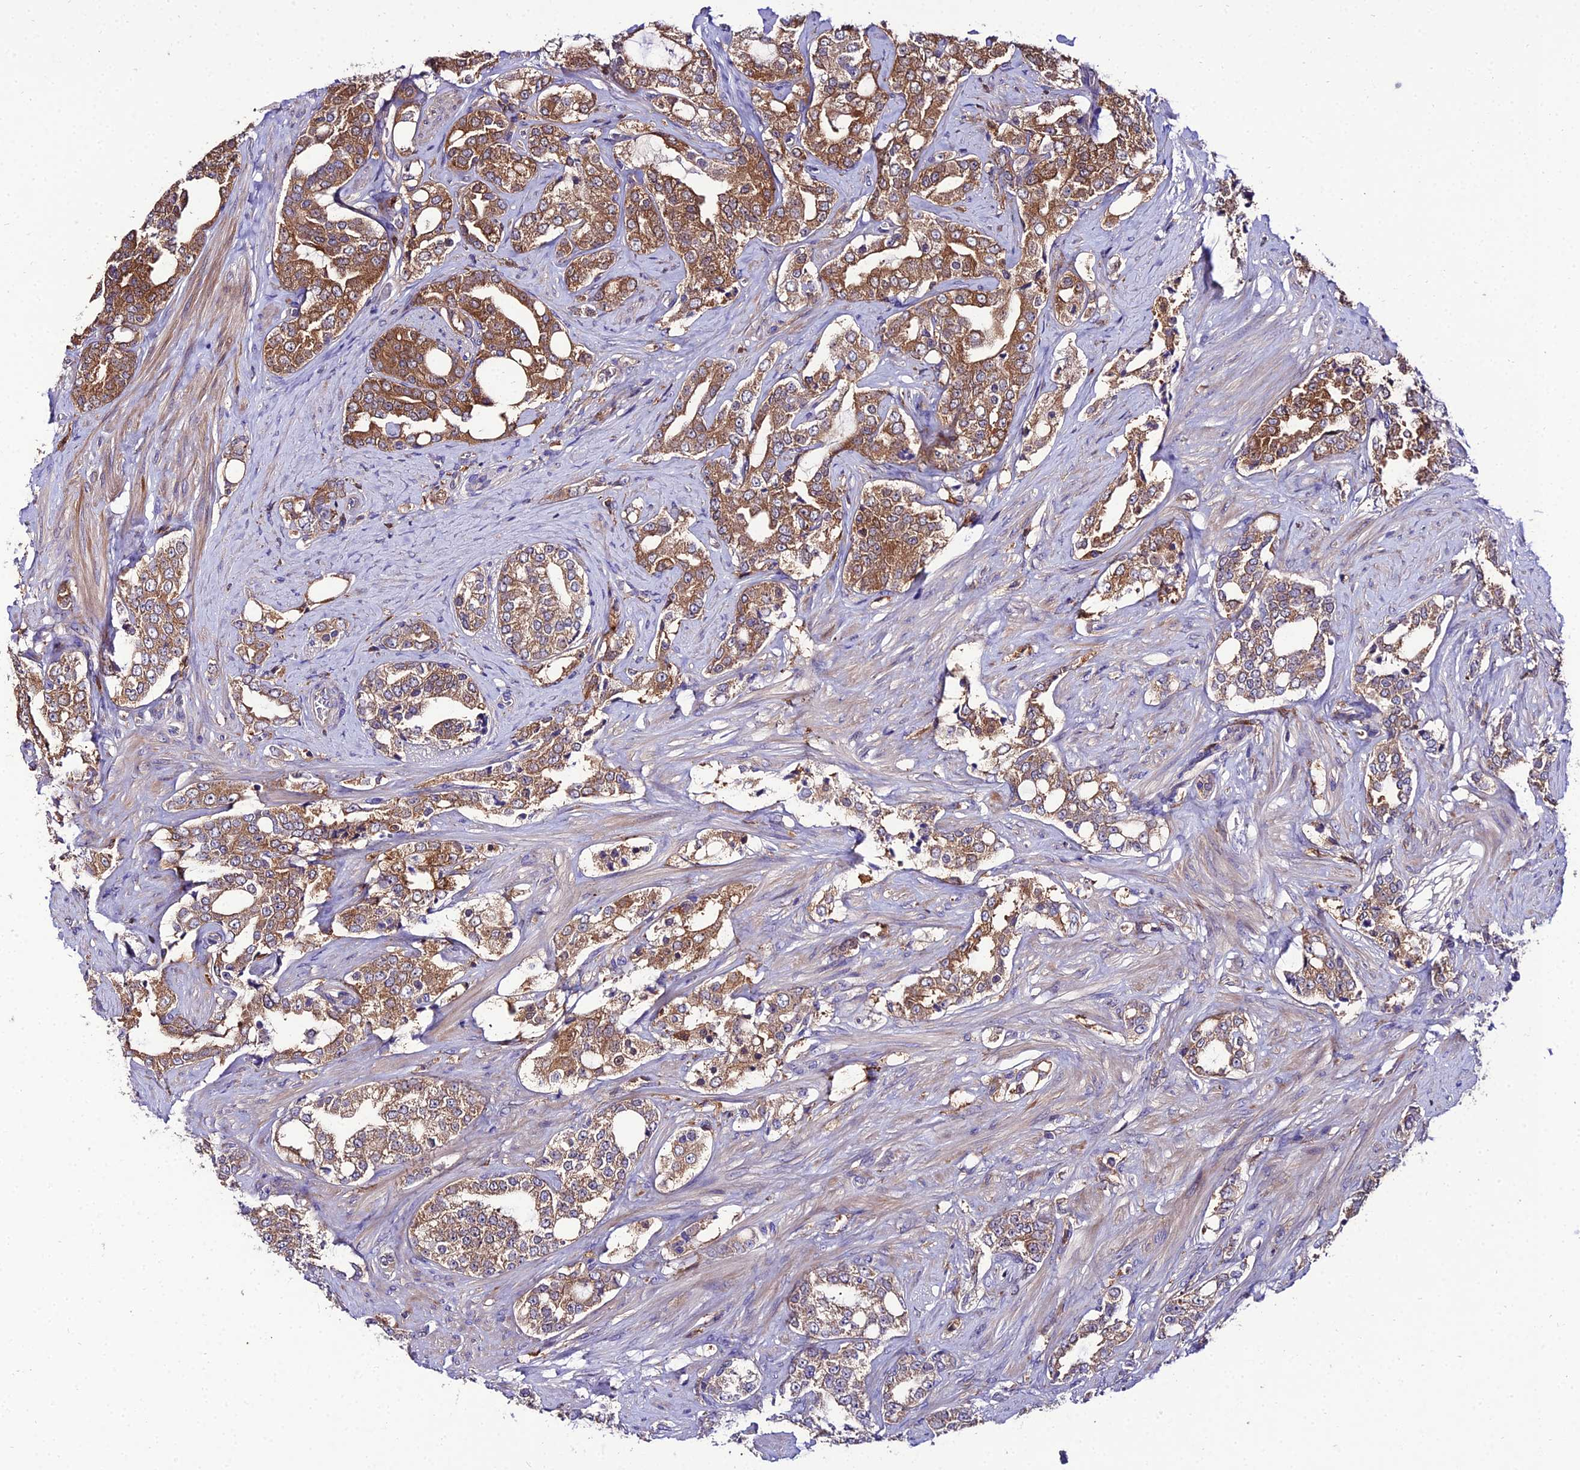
{"staining": {"intensity": "moderate", "quantity": ">75%", "location": "cytoplasmic/membranous"}, "tissue": "prostate cancer", "cell_type": "Tumor cells", "image_type": "cancer", "snomed": [{"axis": "morphology", "description": "Adenocarcinoma, High grade"}, {"axis": "topography", "description": "Prostate"}], "caption": "IHC of prostate cancer (high-grade adenocarcinoma) exhibits medium levels of moderate cytoplasmic/membranous staining in approximately >75% of tumor cells.", "gene": "C2orf69", "patient": {"sex": "male", "age": 64}}